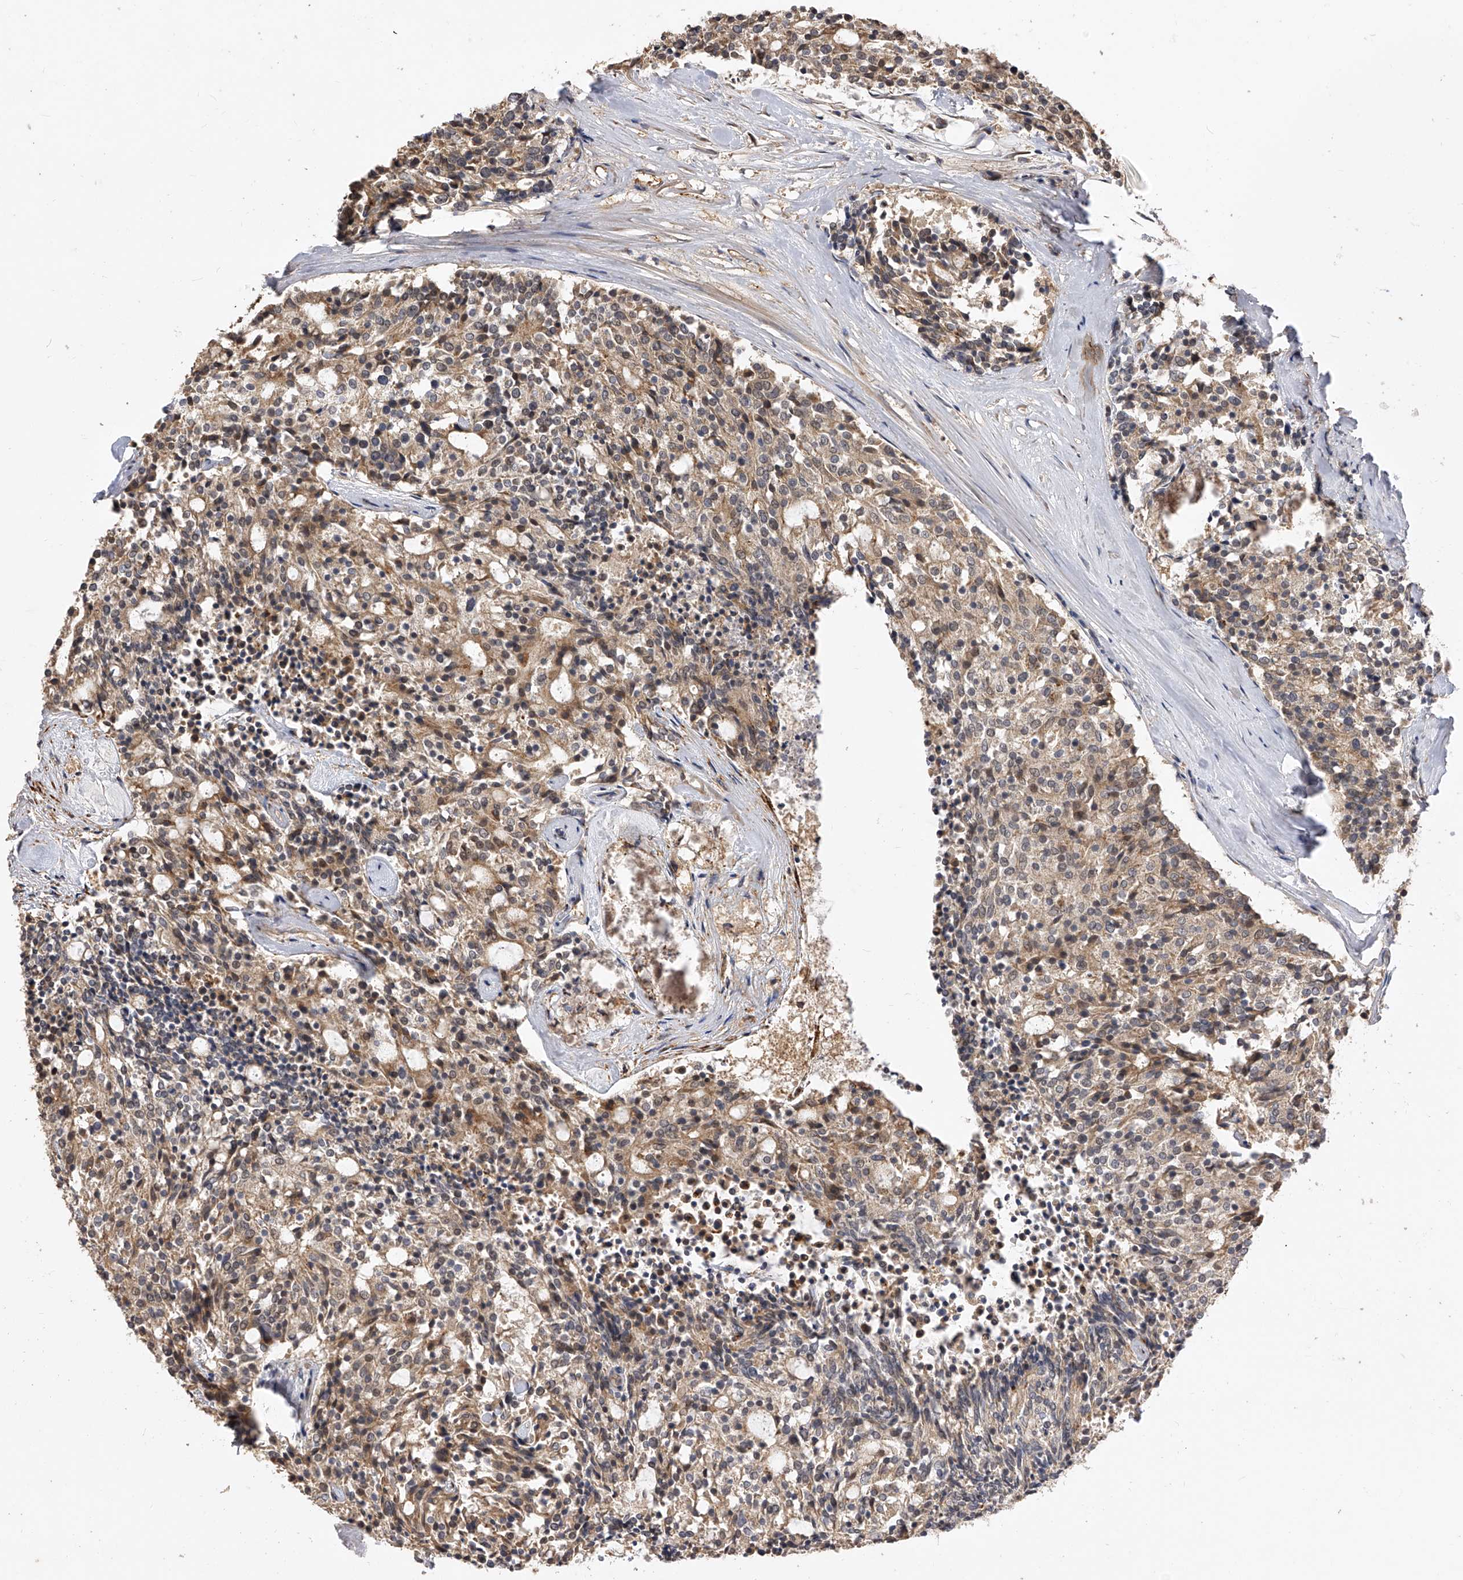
{"staining": {"intensity": "weak", "quantity": "25%-75%", "location": "cytoplasmic/membranous"}, "tissue": "carcinoid", "cell_type": "Tumor cells", "image_type": "cancer", "snomed": [{"axis": "morphology", "description": "Carcinoid, malignant, NOS"}, {"axis": "topography", "description": "Pancreas"}], "caption": "Tumor cells show low levels of weak cytoplasmic/membranous expression in about 25%-75% of cells in human carcinoid.", "gene": "CFAP410", "patient": {"sex": "female", "age": 54}}